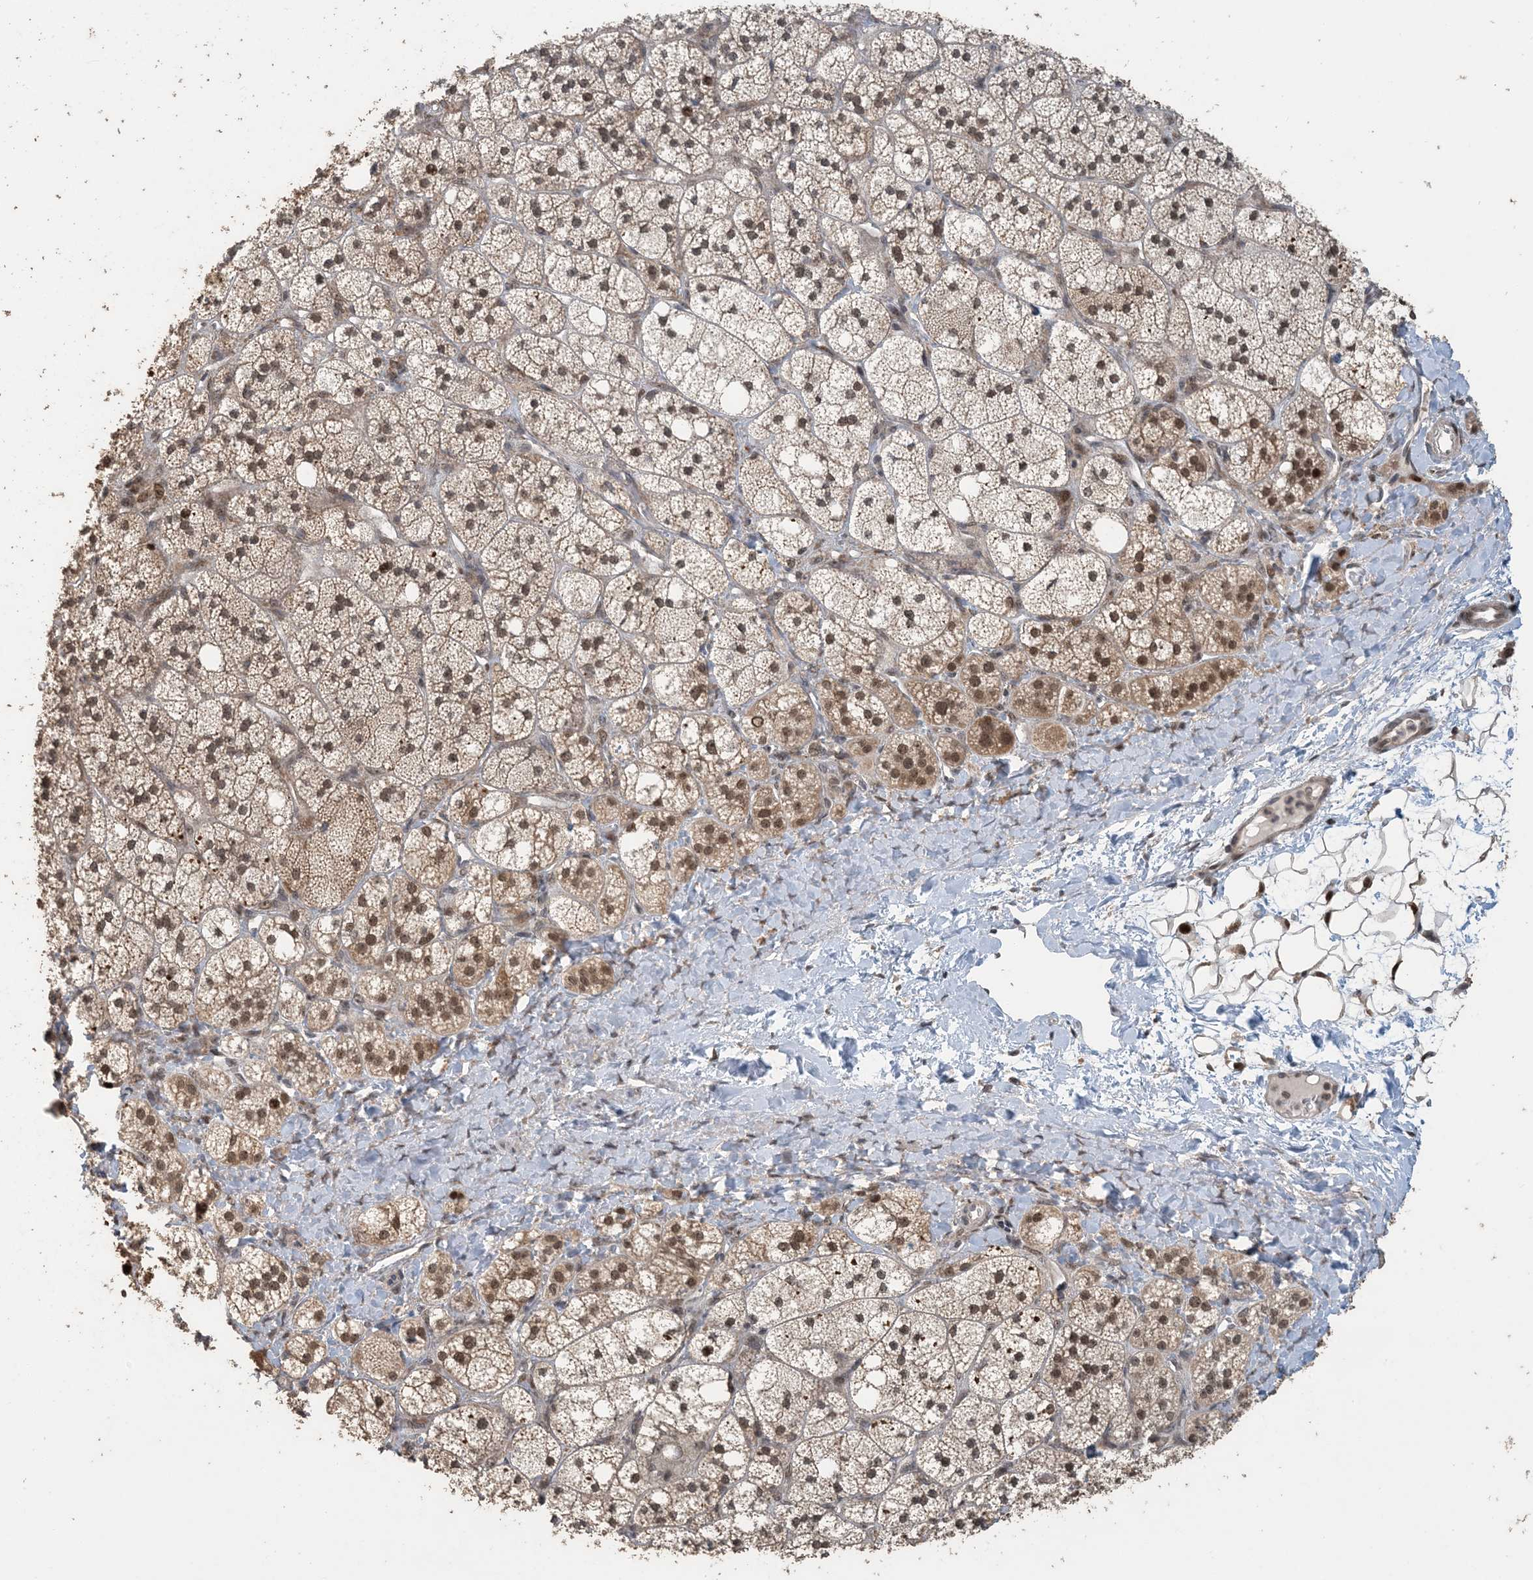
{"staining": {"intensity": "strong", "quantity": ">75%", "location": "cytoplasmic/membranous,nuclear"}, "tissue": "adrenal gland", "cell_type": "Glandular cells", "image_type": "normal", "snomed": [{"axis": "morphology", "description": "Normal tissue, NOS"}, {"axis": "topography", "description": "Adrenal gland"}], "caption": "Brown immunohistochemical staining in normal human adrenal gland reveals strong cytoplasmic/membranous,nuclear expression in approximately >75% of glandular cells.", "gene": "ATP13A2", "patient": {"sex": "male", "age": 61}}